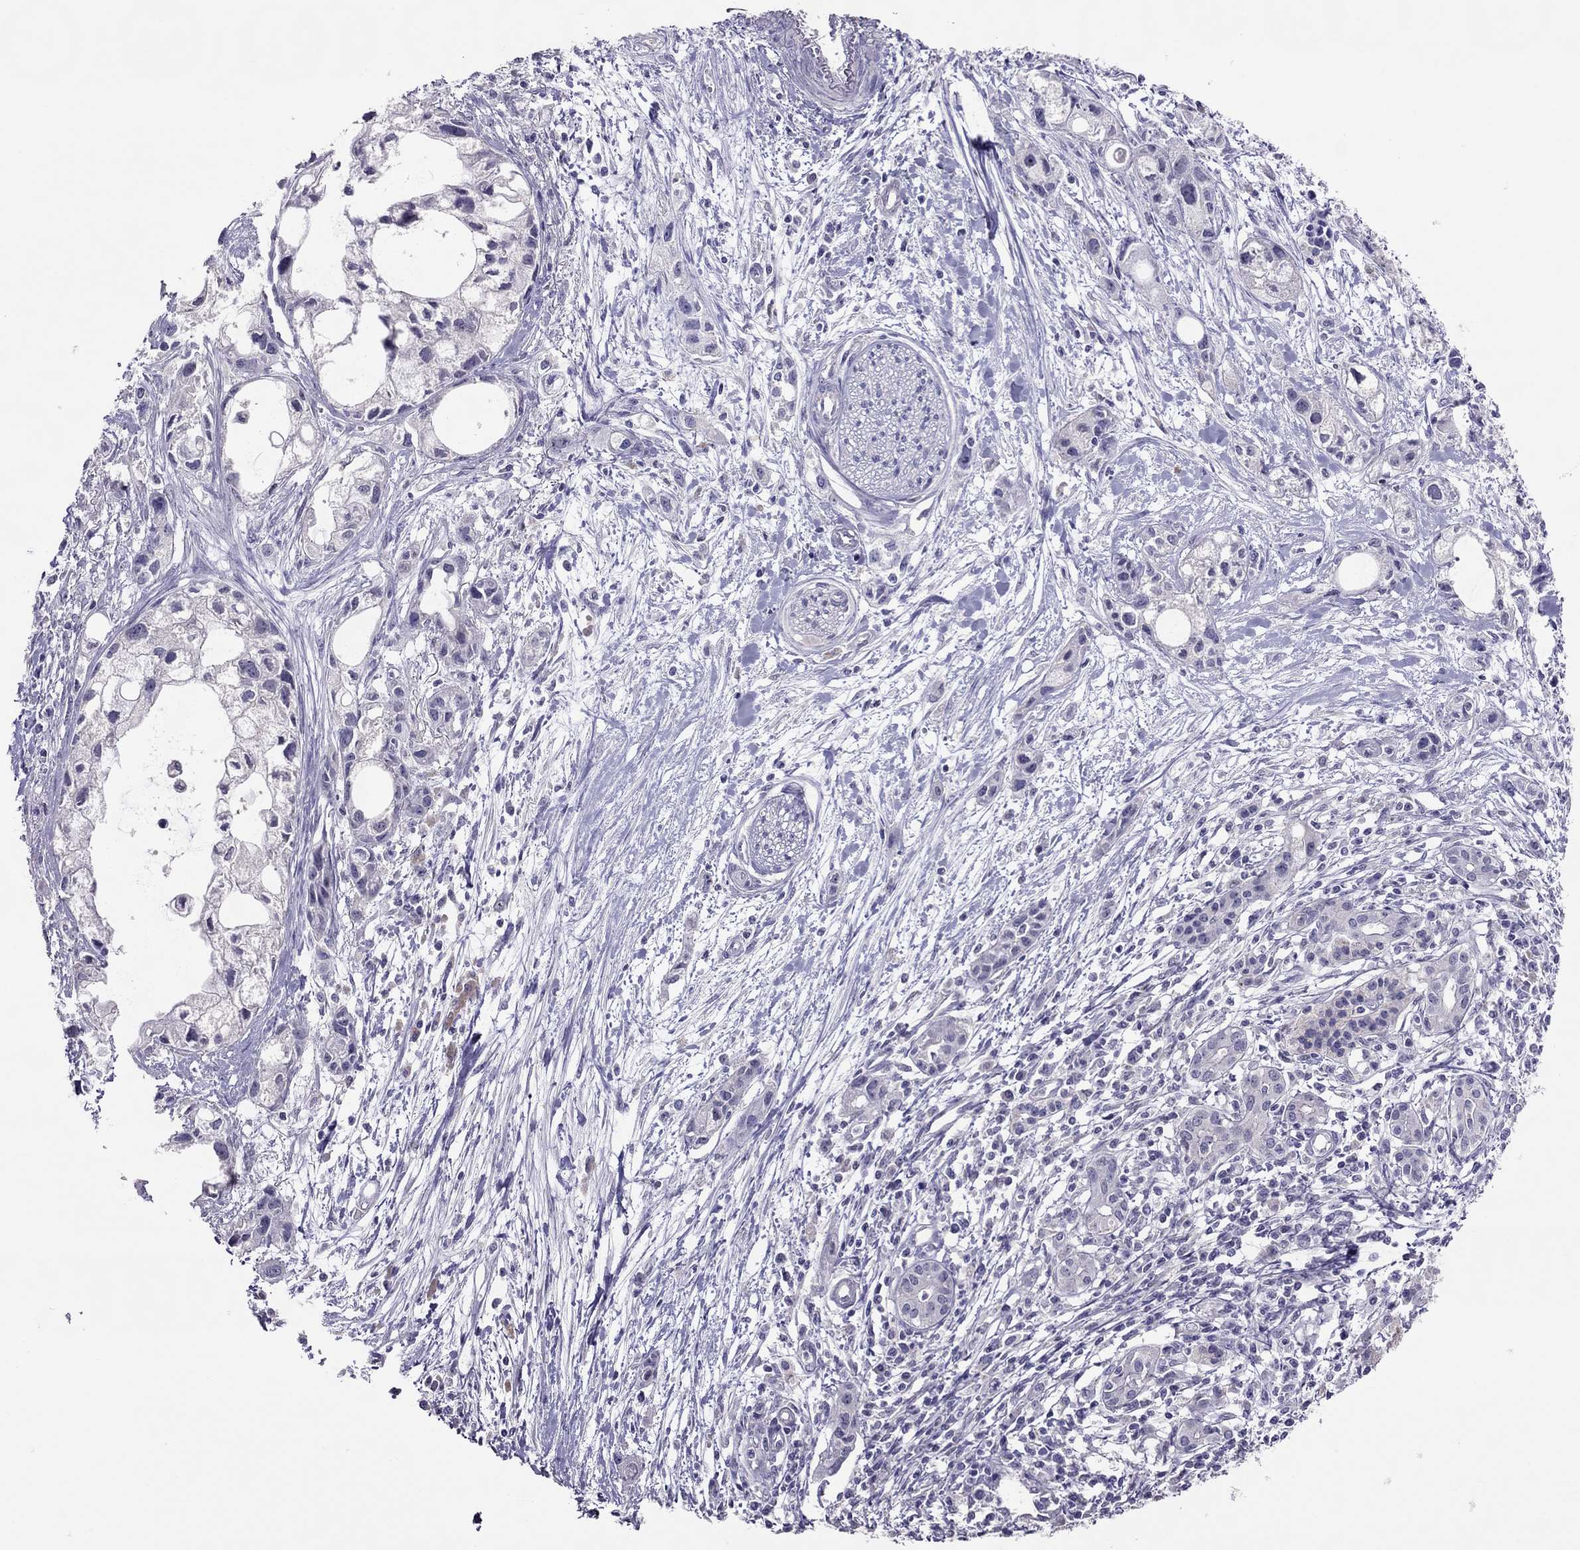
{"staining": {"intensity": "negative", "quantity": "none", "location": "none"}, "tissue": "pancreatic cancer", "cell_type": "Tumor cells", "image_type": "cancer", "snomed": [{"axis": "morphology", "description": "Adenocarcinoma, NOS"}, {"axis": "topography", "description": "Pancreas"}], "caption": "High power microscopy micrograph of an immunohistochemistry micrograph of pancreatic cancer, revealing no significant expression in tumor cells. (DAB (3,3'-diaminobenzidine) IHC visualized using brightfield microscopy, high magnification).", "gene": "LRRC46", "patient": {"sex": "female", "age": 61}}